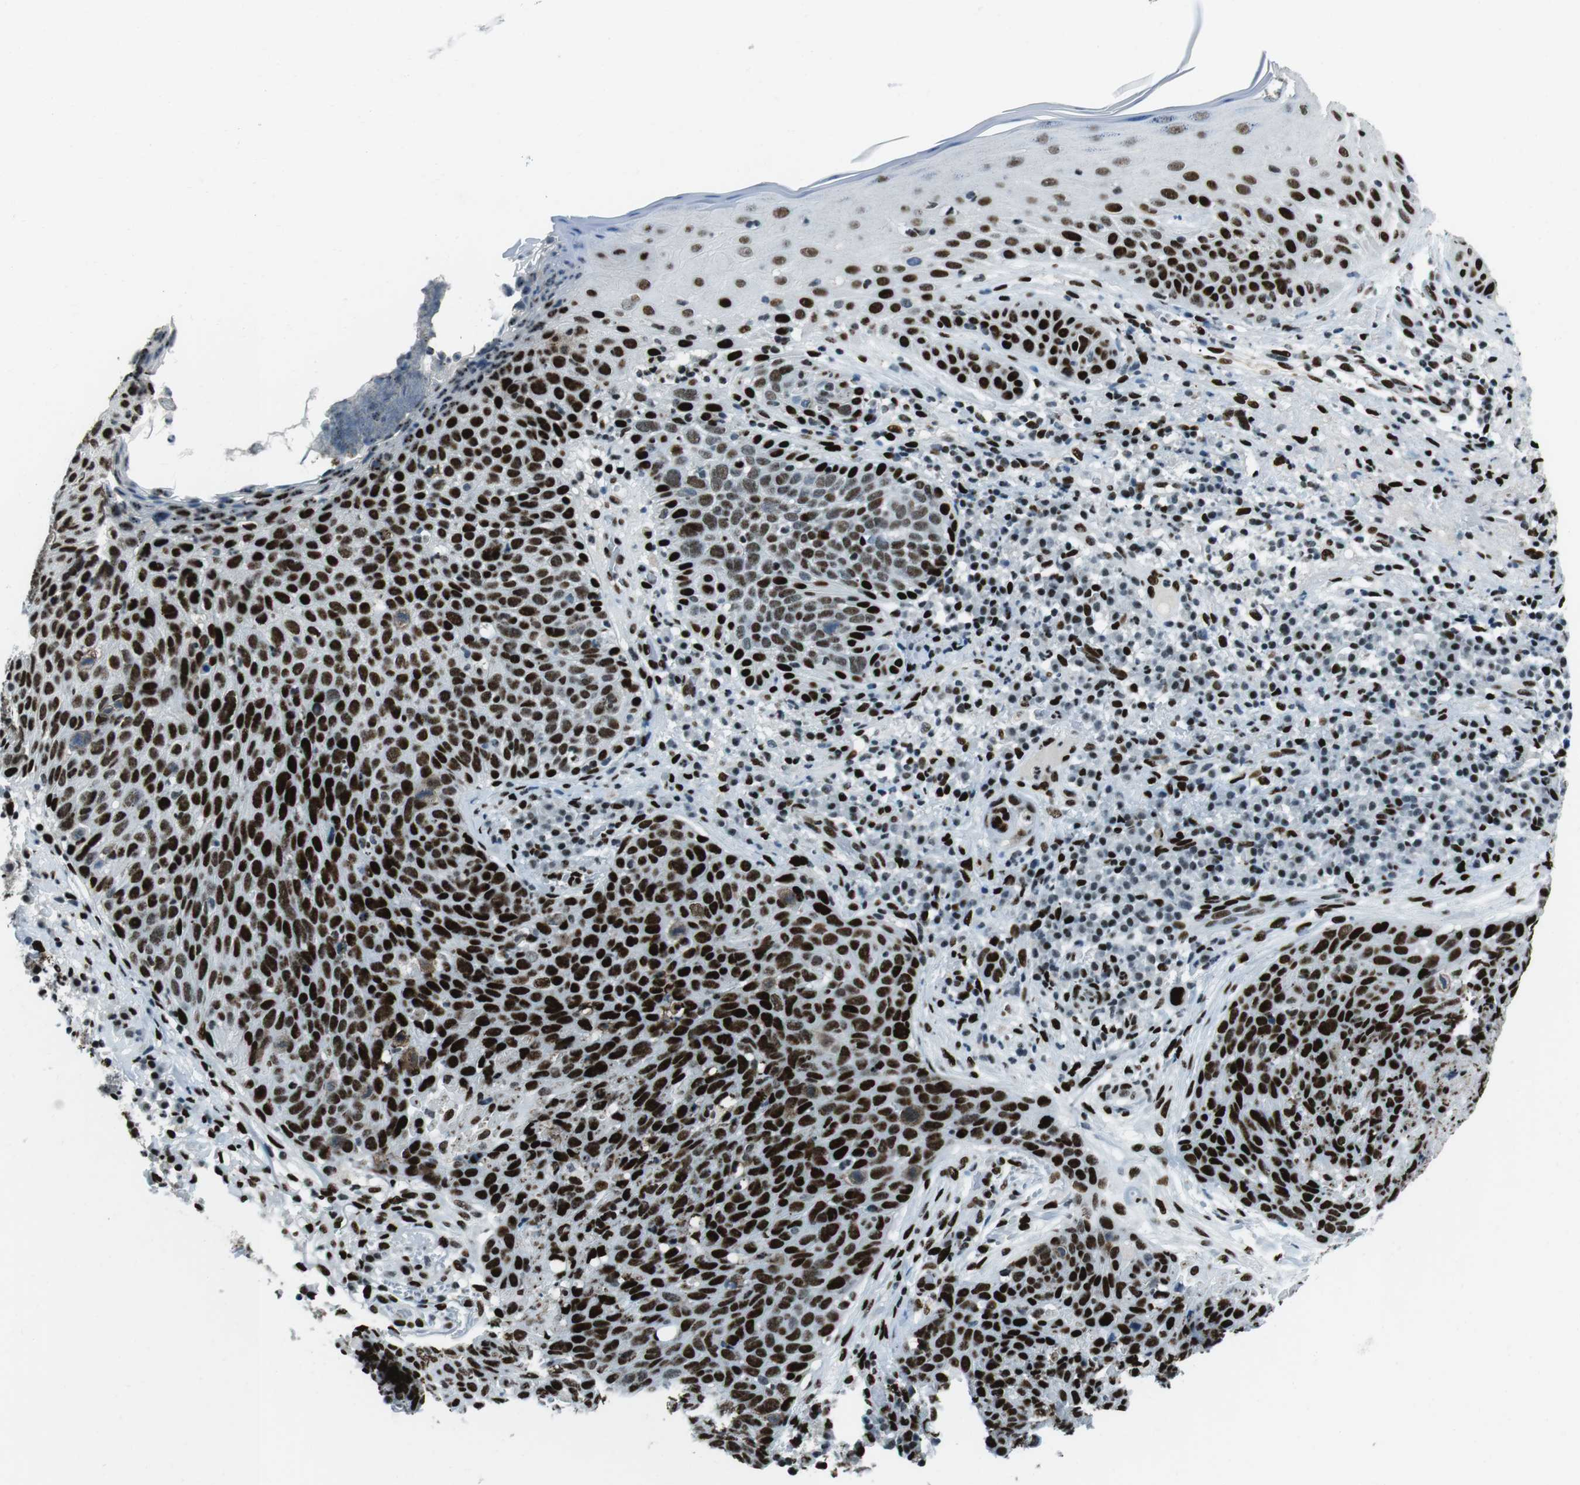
{"staining": {"intensity": "strong", "quantity": ">75%", "location": "nuclear"}, "tissue": "skin cancer", "cell_type": "Tumor cells", "image_type": "cancer", "snomed": [{"axis": "morphology", "description": "Squamous cell carcinoma in situ, NOS"}, {"axis": "morphology", "description": "Squamous cell carcinoma, NOS"}, {"axis": "topography", "description": "Skin"}], "caption": "Brown immunohistochemical staining in human skin squamous cell carcinoma demonstrates strong nuclear expression in approximately >75% of tumor cells. The staining was performed using DAB to visualize the protein expression in brown, while the nuclei were stained in blue with hematoxylin (Magnification: 20x).", "gene": "PML", "patient": {"sex": "male", "age": 93}}